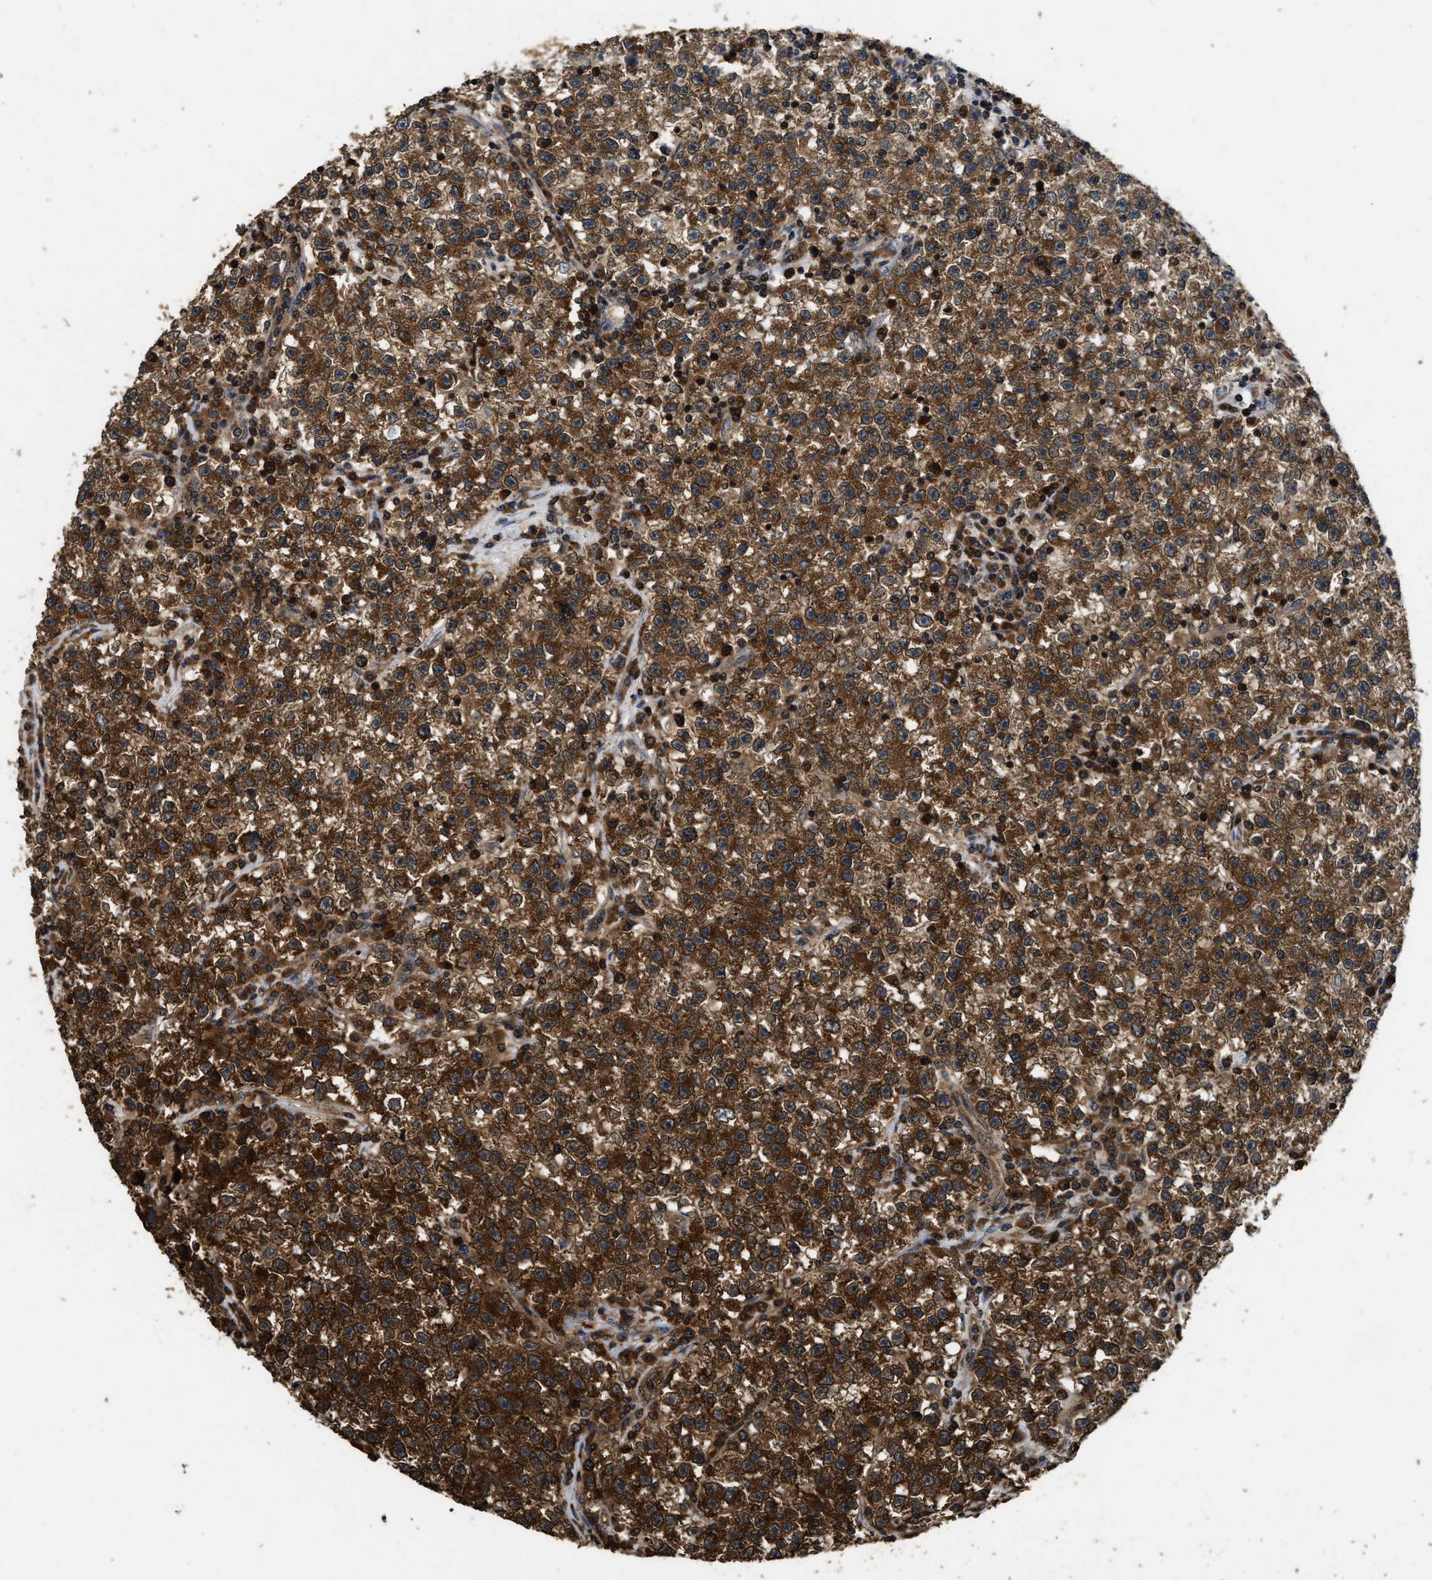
{"staining": {"intensity": "strong", "quantity": ">75%", "location": "cytoplasmic/membranous"}, "tissue": "testis cancer", "cell_type": "Tumor cells", "image_type": "cancer", "snomed": [{"axis": "morphology", "description": "Seminoma, NOS"}, {"axis": "topography", "description": "Testis"}], "caption": "DAB immunohistochemical staining of human testis cancer shows strong cytoplasmic/membranous protein staining in approximately >75% of tumor cells.", "gene": "DNAJC2", "patient": {"sex": "male", "age": 22}}